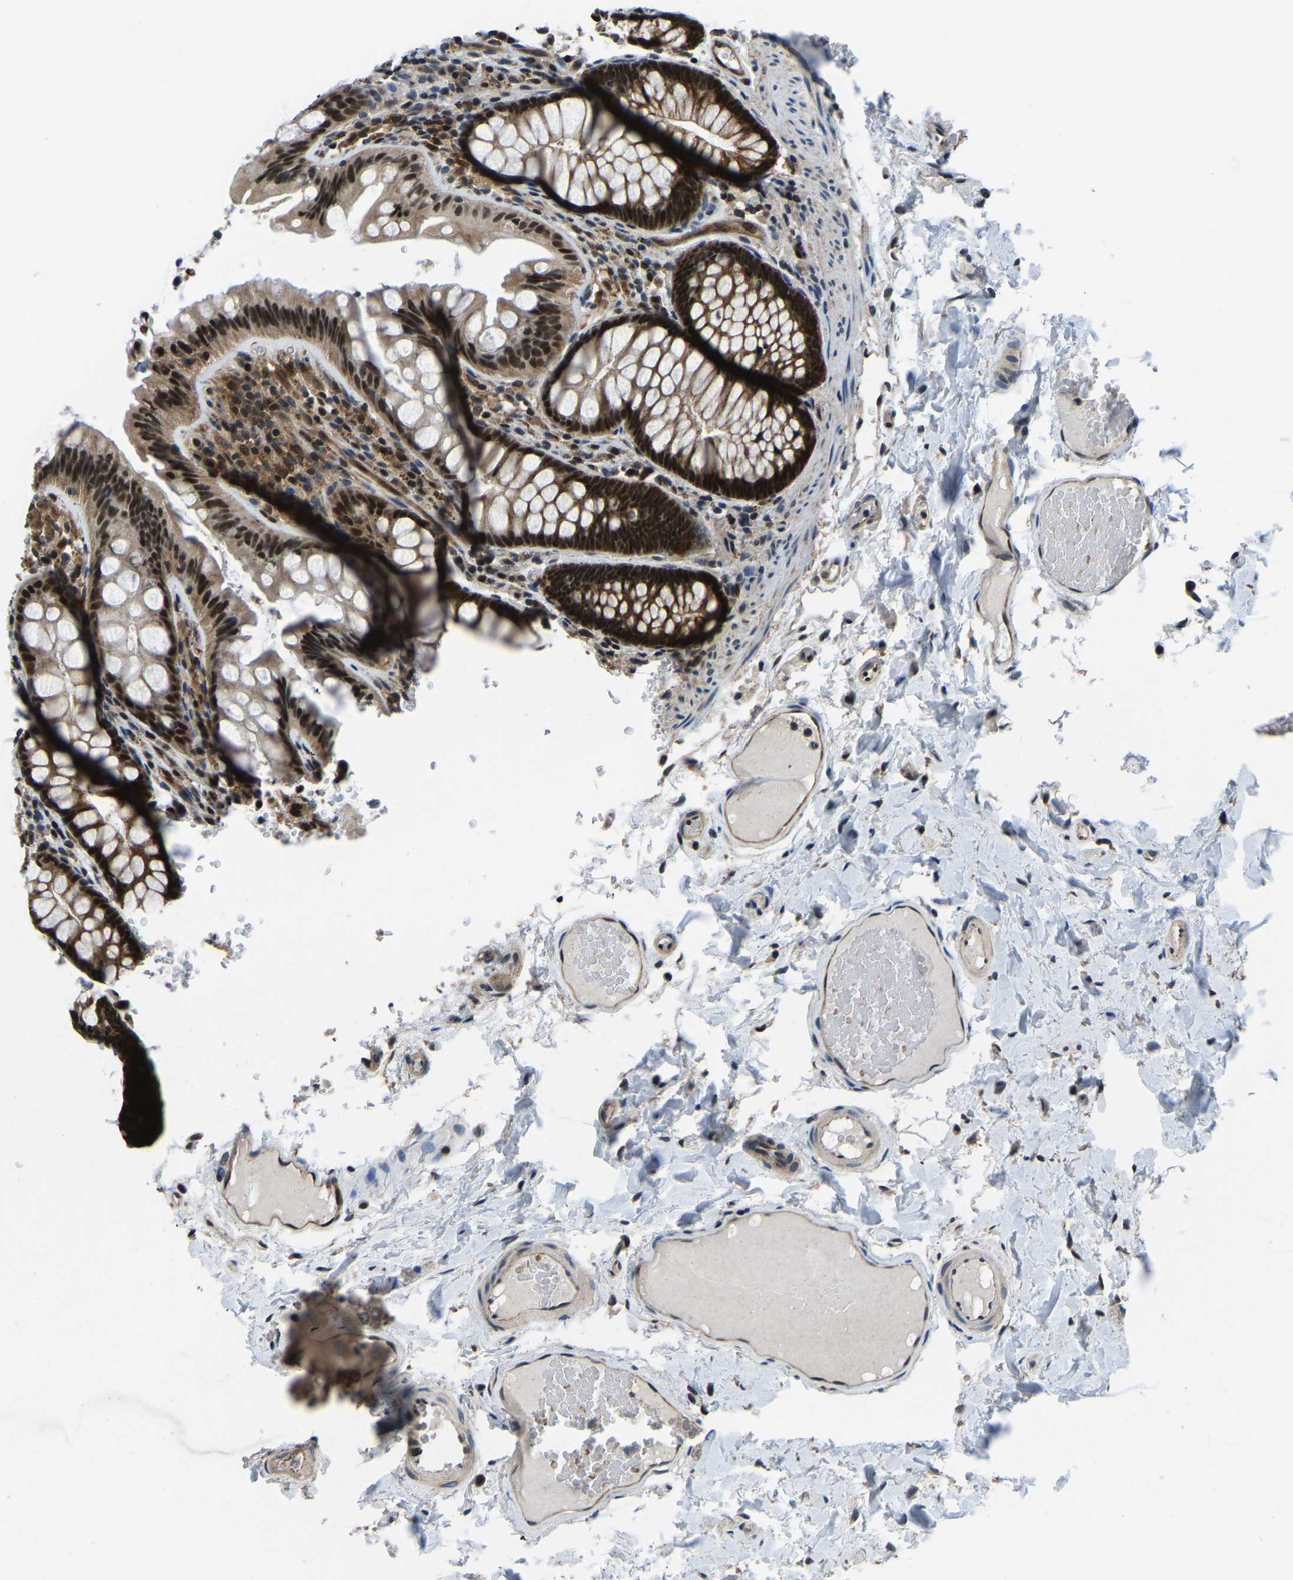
{"staining": {"intensity": "moderate", "quantity": ">75%", "location": "cytoplasmic/membranous"}, "tissue": "colon", "cell_type": "Endothelial cells", "image_type": "normal", "snomed": [{"axis": "morphology", "description": "Normal tissue, NOS"}, {"axis": "topography", "description": "Colon"}], "caption": "Protein expression analysis of unremarkable human colon reveals moderate cytoplasmic/membranous positivity in about >75% of endothelial cells. (DAB IHC with brightfield microscopy, high magnification).", "gene": "DFFA", "patient": {"sex": "female", "age": 56}}